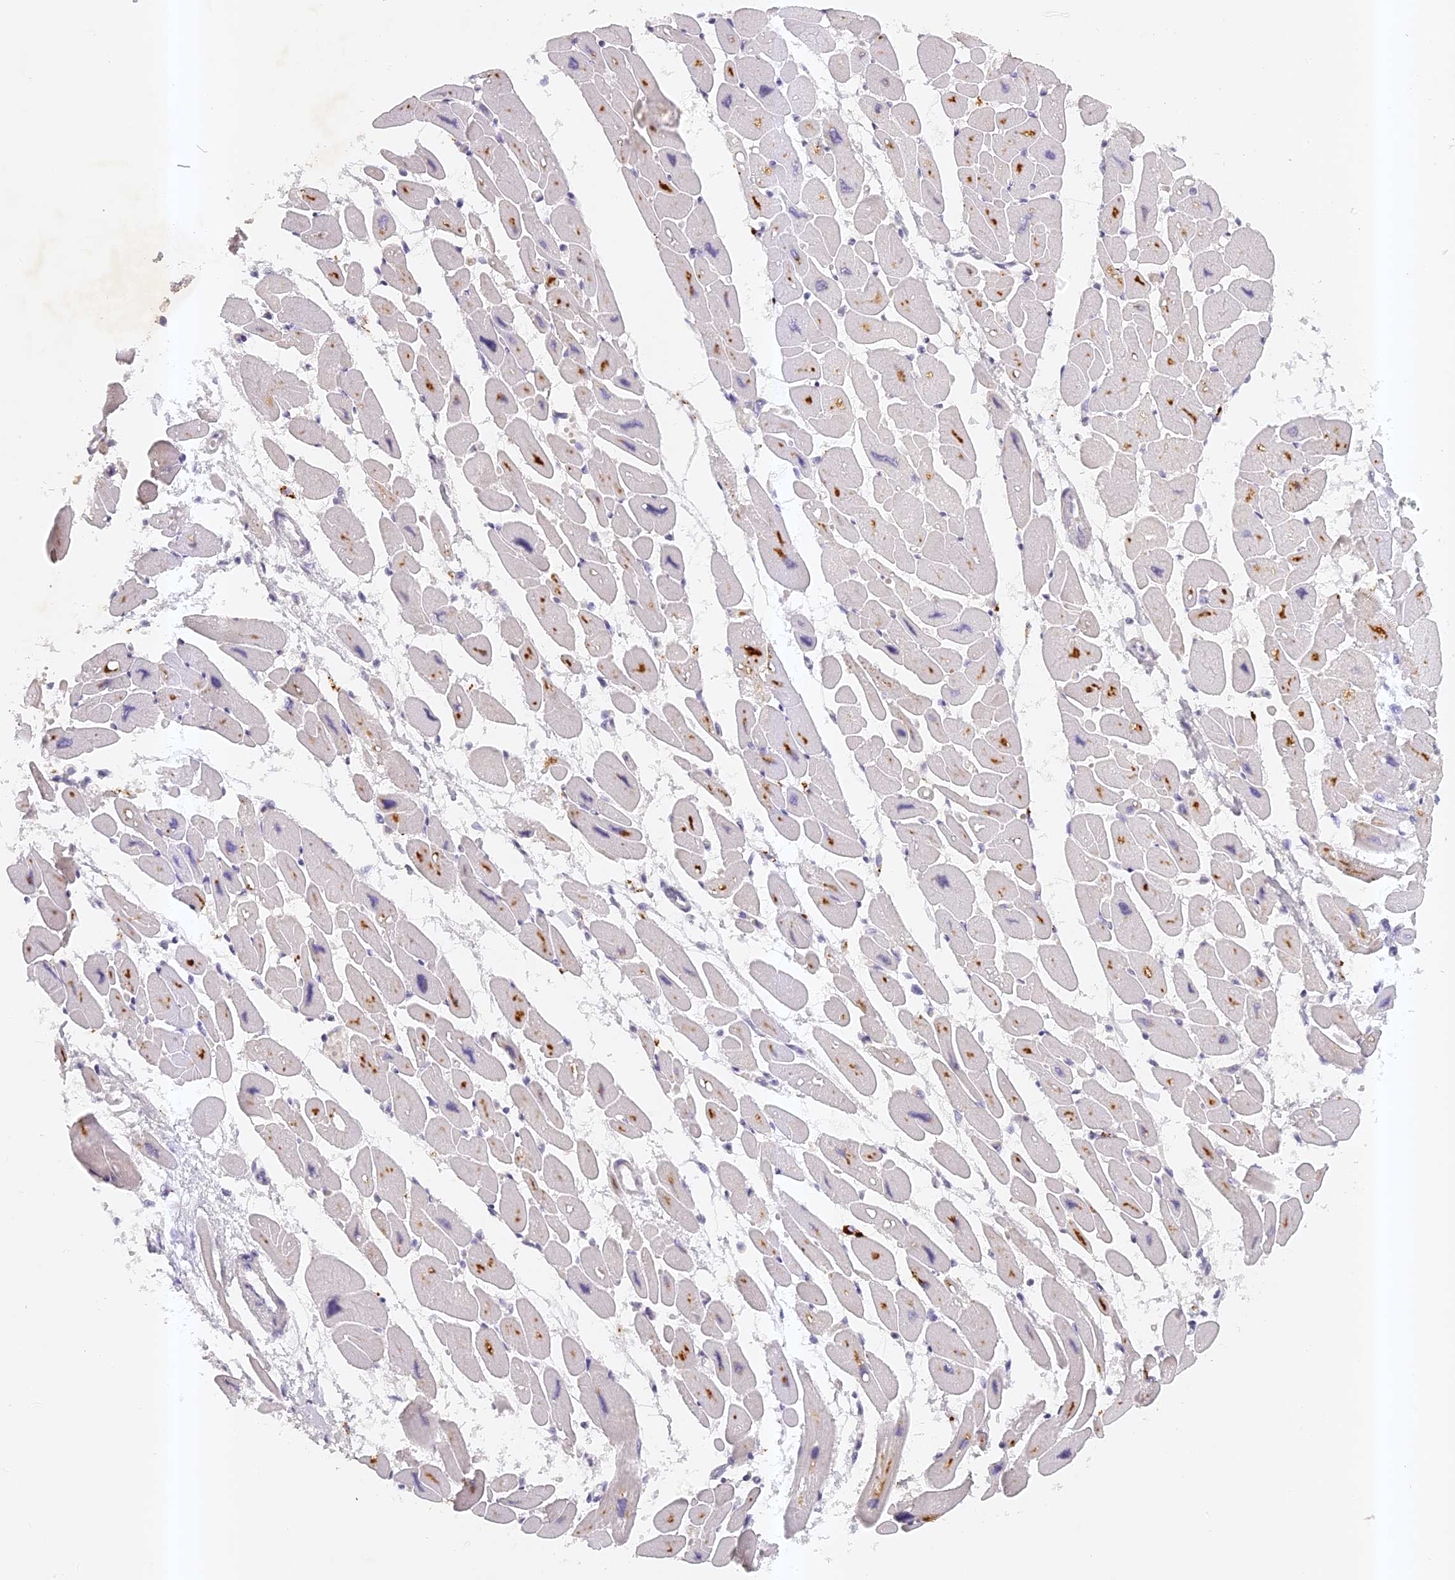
{"staining": {"intensity": "moderate", "quantity": "<25%", "location": "cytoplasmic/membranous"}, "tissue": "heart muscle", "cell_type": "Cardiomyocytes", "image_type": "normal", "snomed": [{"axis": "morphology", "description": "Normal tissue, NOS"}, {"axis": "topography", "description": "Heart"}], "caption": "Heart muscle stained with immunohistochemistry (IHC) exhibits moderate cytoplasmic/membranous staining in approximately <25% of cardiomyocytes. (Stains: DAB (3,3'-diaminobenzidine) in brown, nuclei in blue, Microscopy: brightfield microscopy at high magnification).", "gene": "ELL3", "patient": {"sex": "female", "age": 54}}